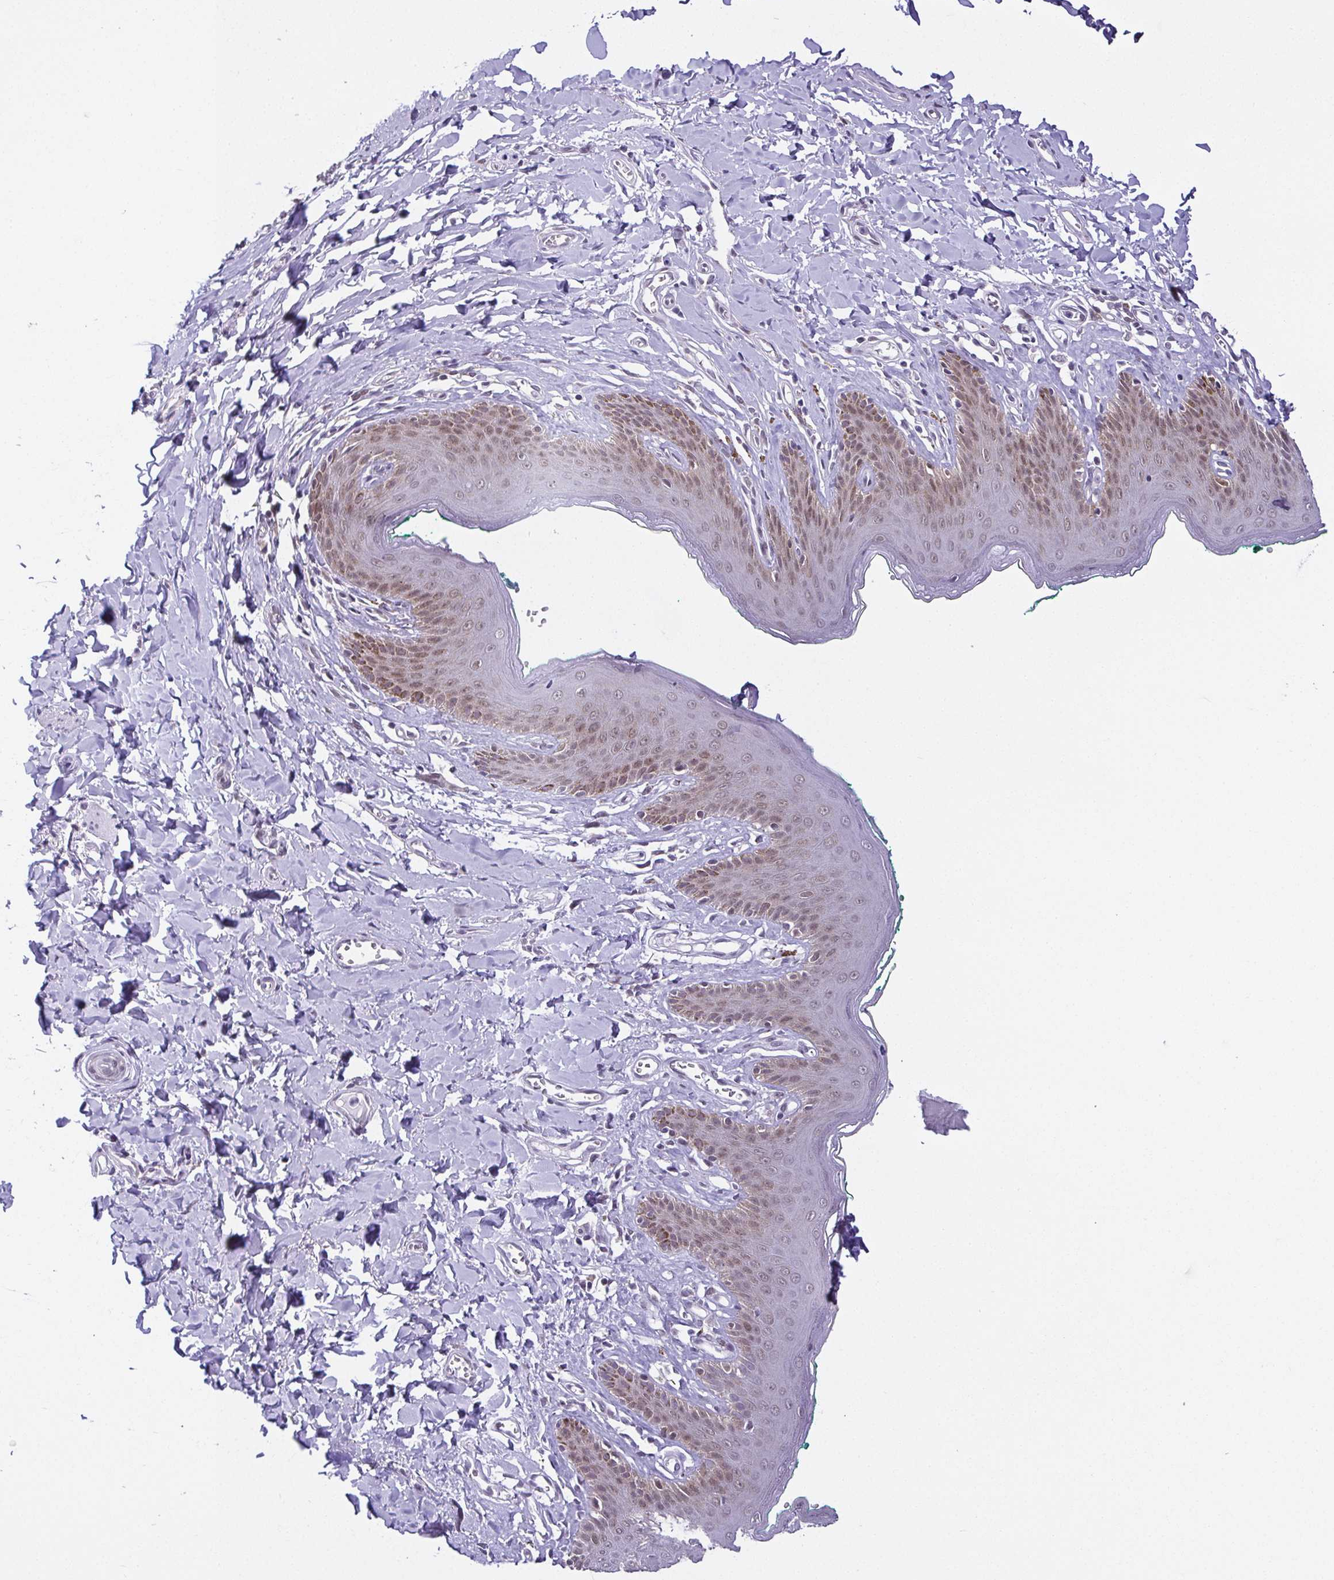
{"staining": {"intensity": "weak", "quantity": "25%-75%", "location": "cytoplasmic/membranous,nuclear"}, "tissue": "skin", "cell_type": "Epidermal cells", "image_type": "normal", "snomed": [{"axis": "morphology", "description": "Normal tissue, NOS"}, {"axis": "topography", "description": "Vulva"}, {"axis": "topography", "description": "Peripheral nerve tissue"}], "caption": "Immunohistochemistry (IHC) (DAB (3,3'-diaminobenzidine)) staining of unremarkable human skin demonstrates weak cytoplasmic/membranous,nuclear protein staining in about 25%-75% of epidermal cells.", "gene": "RBM3", "patient": {"sex": "female", "age": 66}}